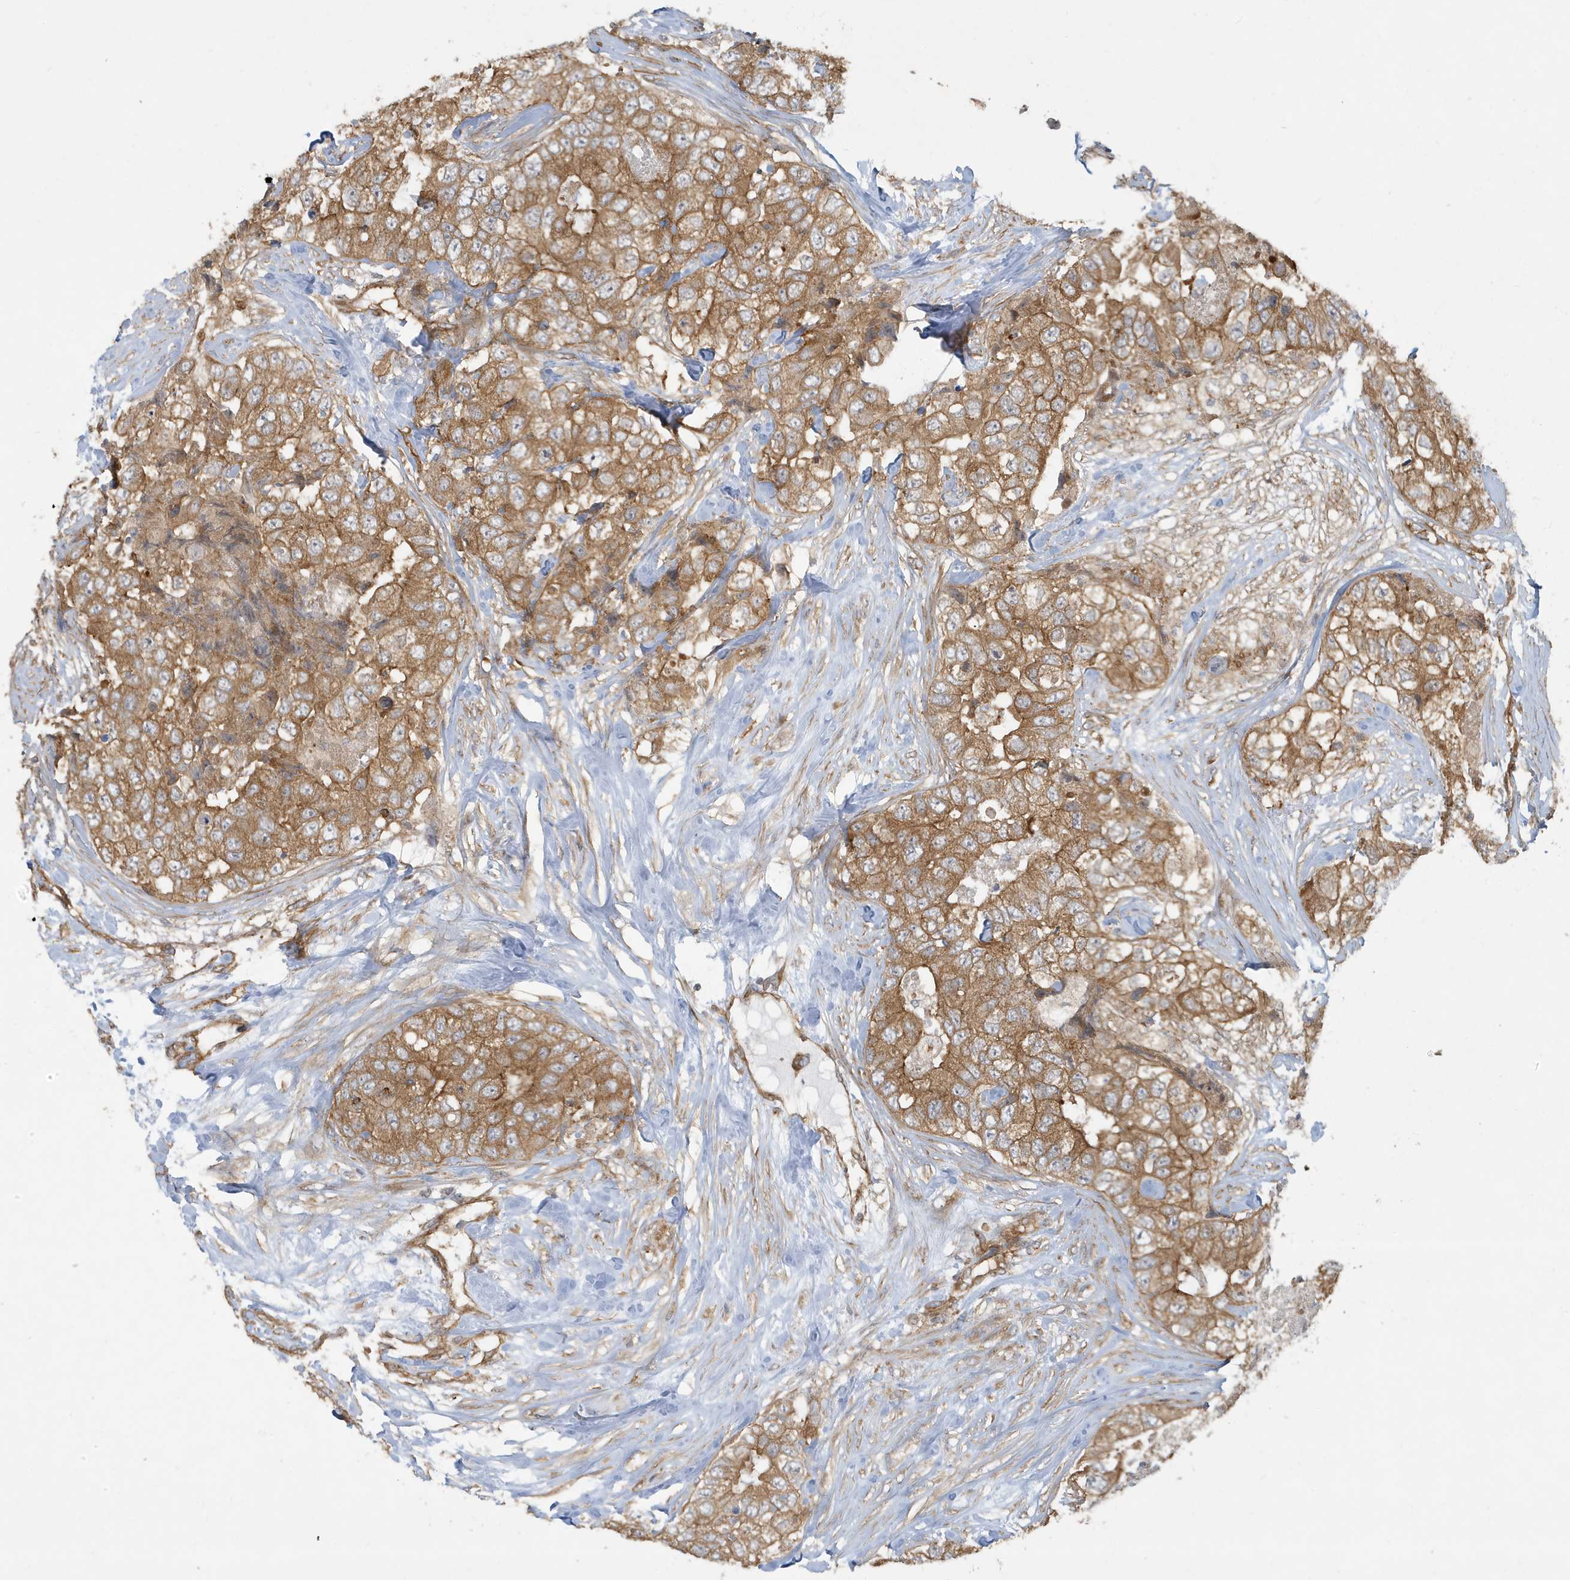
{"staining": {"intensity": "moderate", "quantity": ">75%", "location": "cytoplasmic/membranous"}, "tissue": "breast cancer", "cell_type": "Tumor cells", "image_type": "cancer", "snomed": [{"axis": "morphology", "description": "Duct carcinoma"}, {"axis": "topography", "description": "Breast"}], "caption": "High-power microscopy captured an IHC micrograph of breast intraductal carcinoma, revealing moderate cytoplasmic/membranous positivity in approximately >75% of tumor cells. (IHC, brightfield microscopy, high magnification).", "gene": "ATP23", "patient": {"sex": "female", "age": 62}}